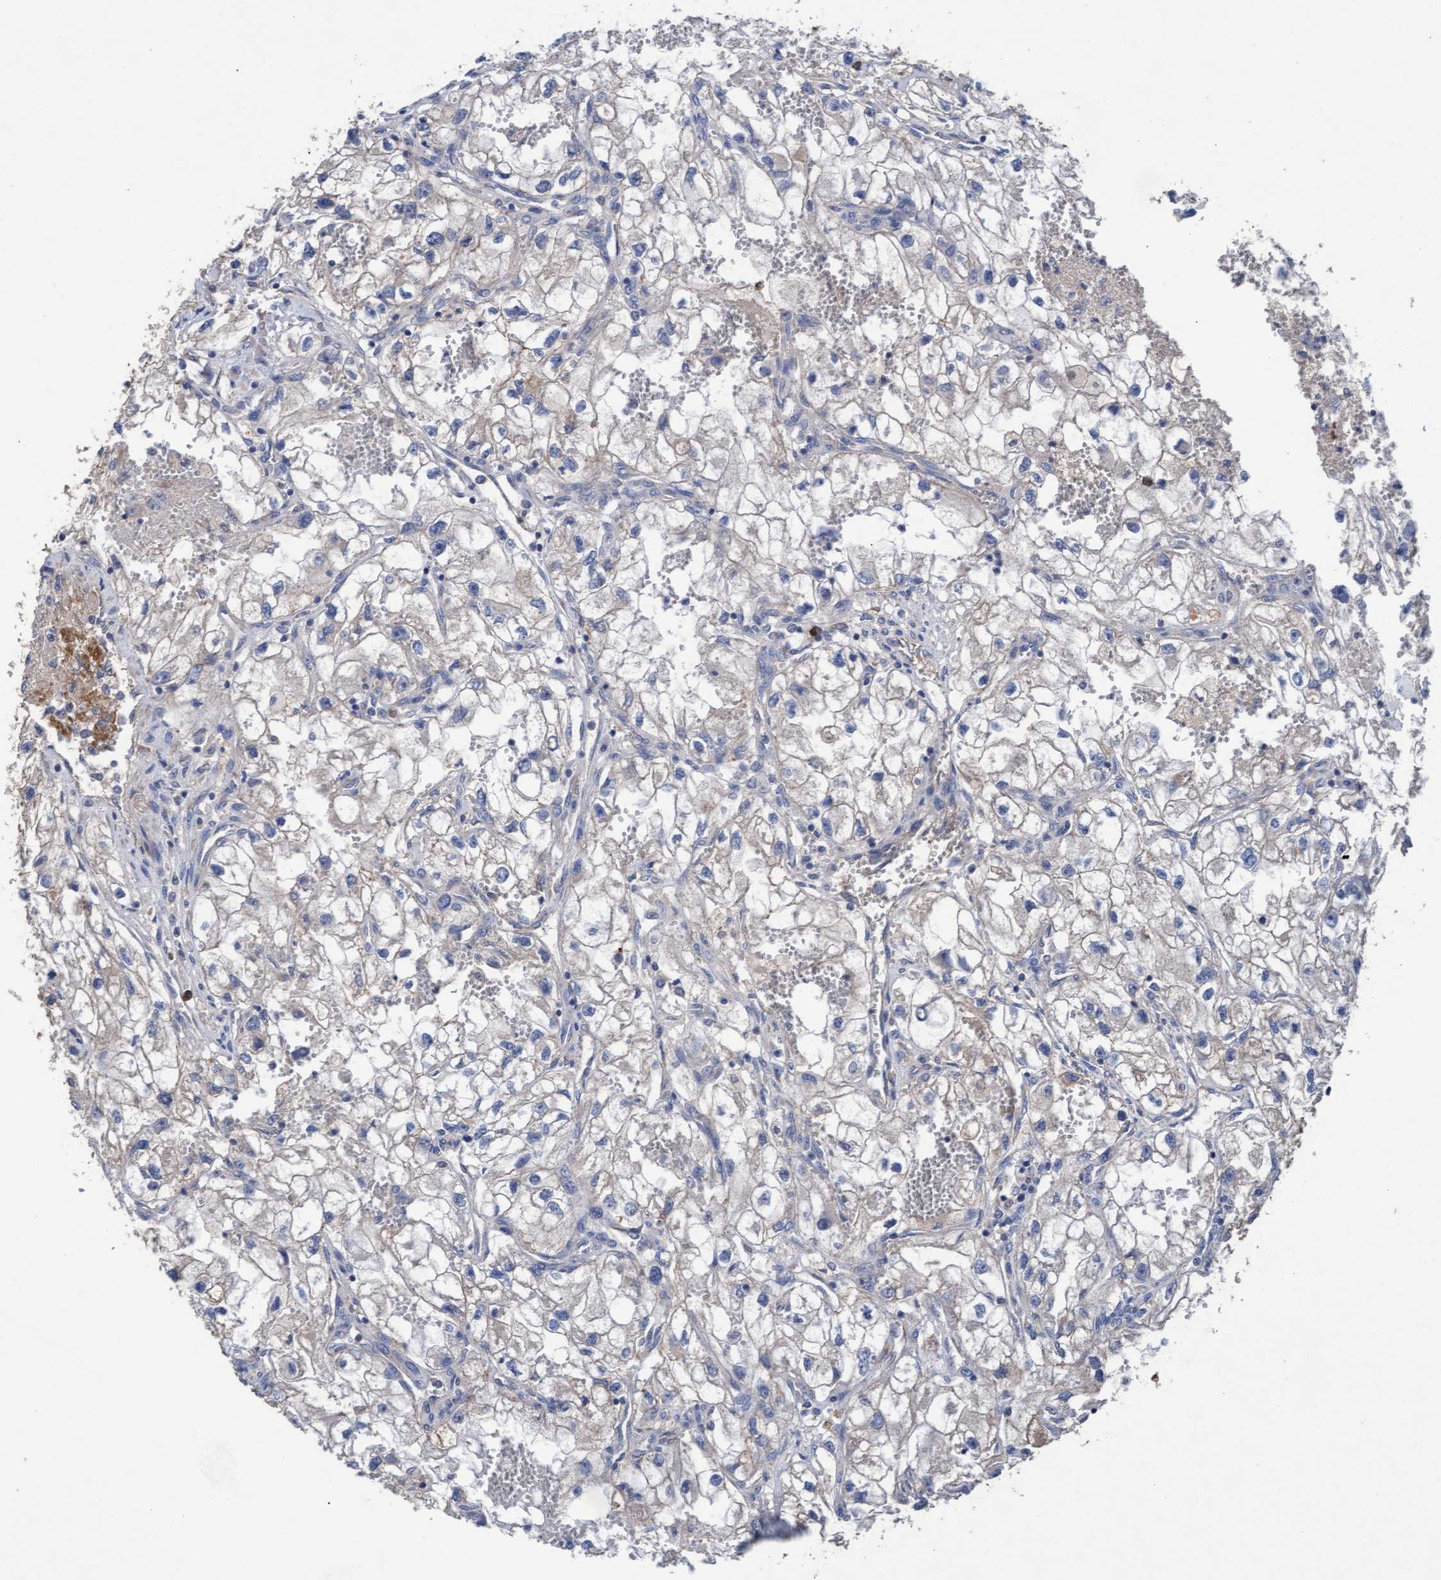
{"staining": {"intensity": "negative", "quantity": "none", "location": "none"}, "tissue": "renal cancer", "cell_type": "Tumor cells", "image_type": "cancer", "snomed": [{"axis": "morphology", "description": "Adenocarcinoma, NOS"}, {"axis": "topography", "description": "Kidney"}], "caption": "Tumor cells show no significant protein positivity in renal adenocarcinoma.", "gene": "MRPL38", "patient": {"sex": "female", "age": 70}}